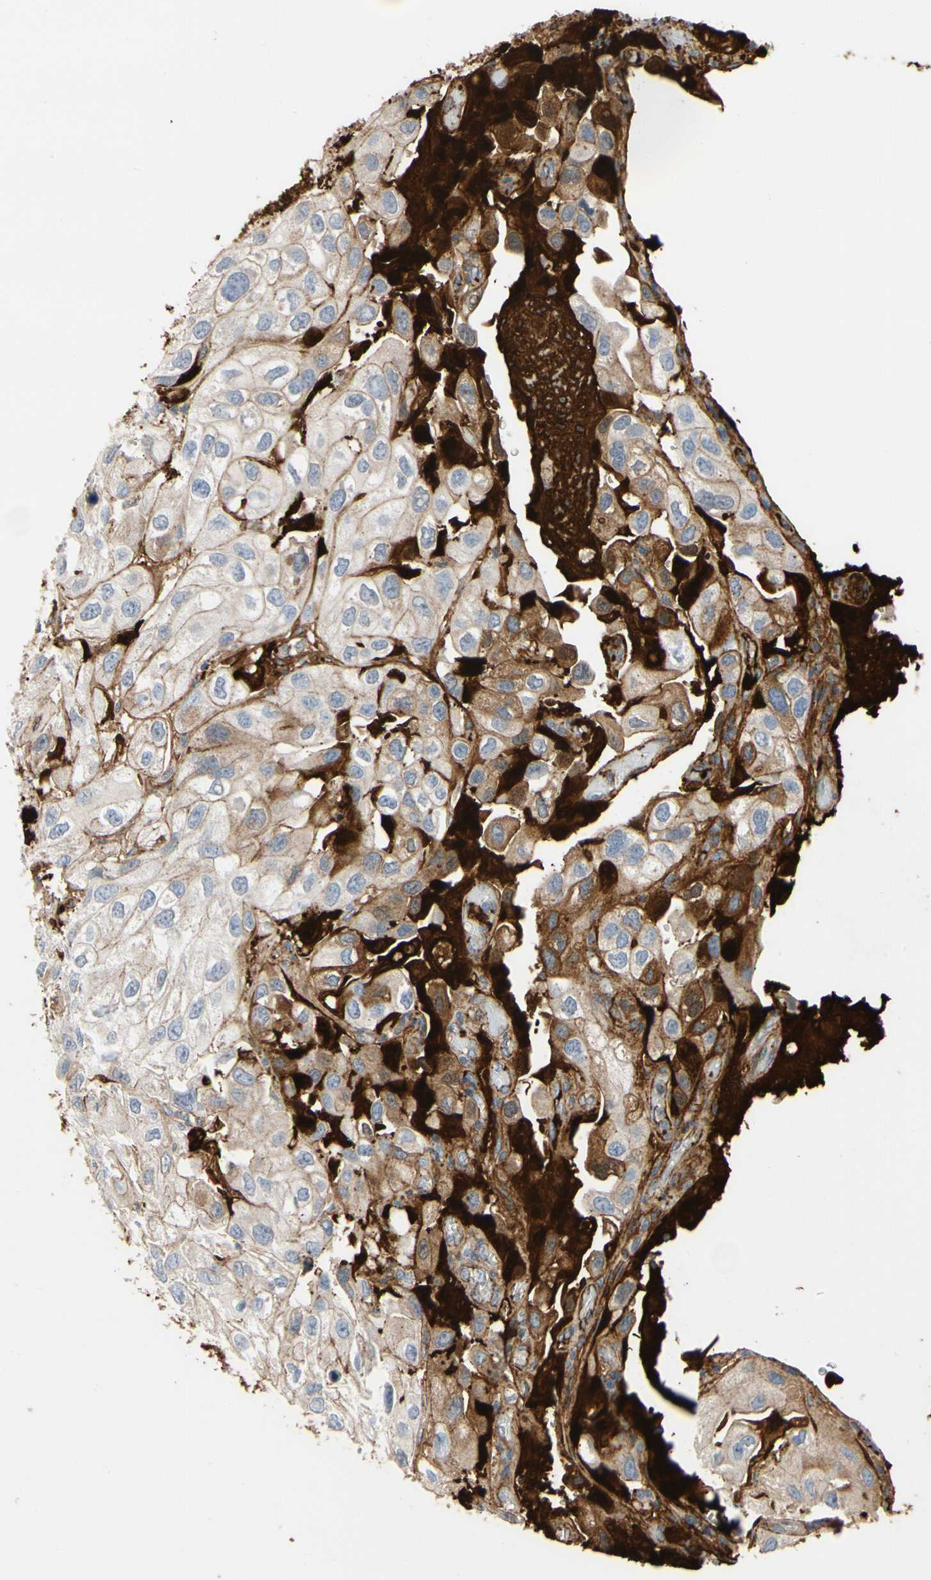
{"staining": {"intensity": "moderate", "quantity": "25%-75%", "location": "cytoplasmic/membranous"}, "tissue": "urothelial cancer", "cell_type": "Tumor cells", "image_type": "cancer", "snomed": [{"axis": "morphology", "description": "Urothelial carcinoma, High grade"}, {"axis": "topography", "description": "Urinary bladder"}], "caption": "This histopathology image displays urothelial cancer stained with IHC to label a protein in brown. The cytoplasmic/membranous of tumor cells show moderate positivity for the protein. Nuclei are counter-stained blue.", "gene": "FGB", "patient": {"sex": "female", "age": 64}}